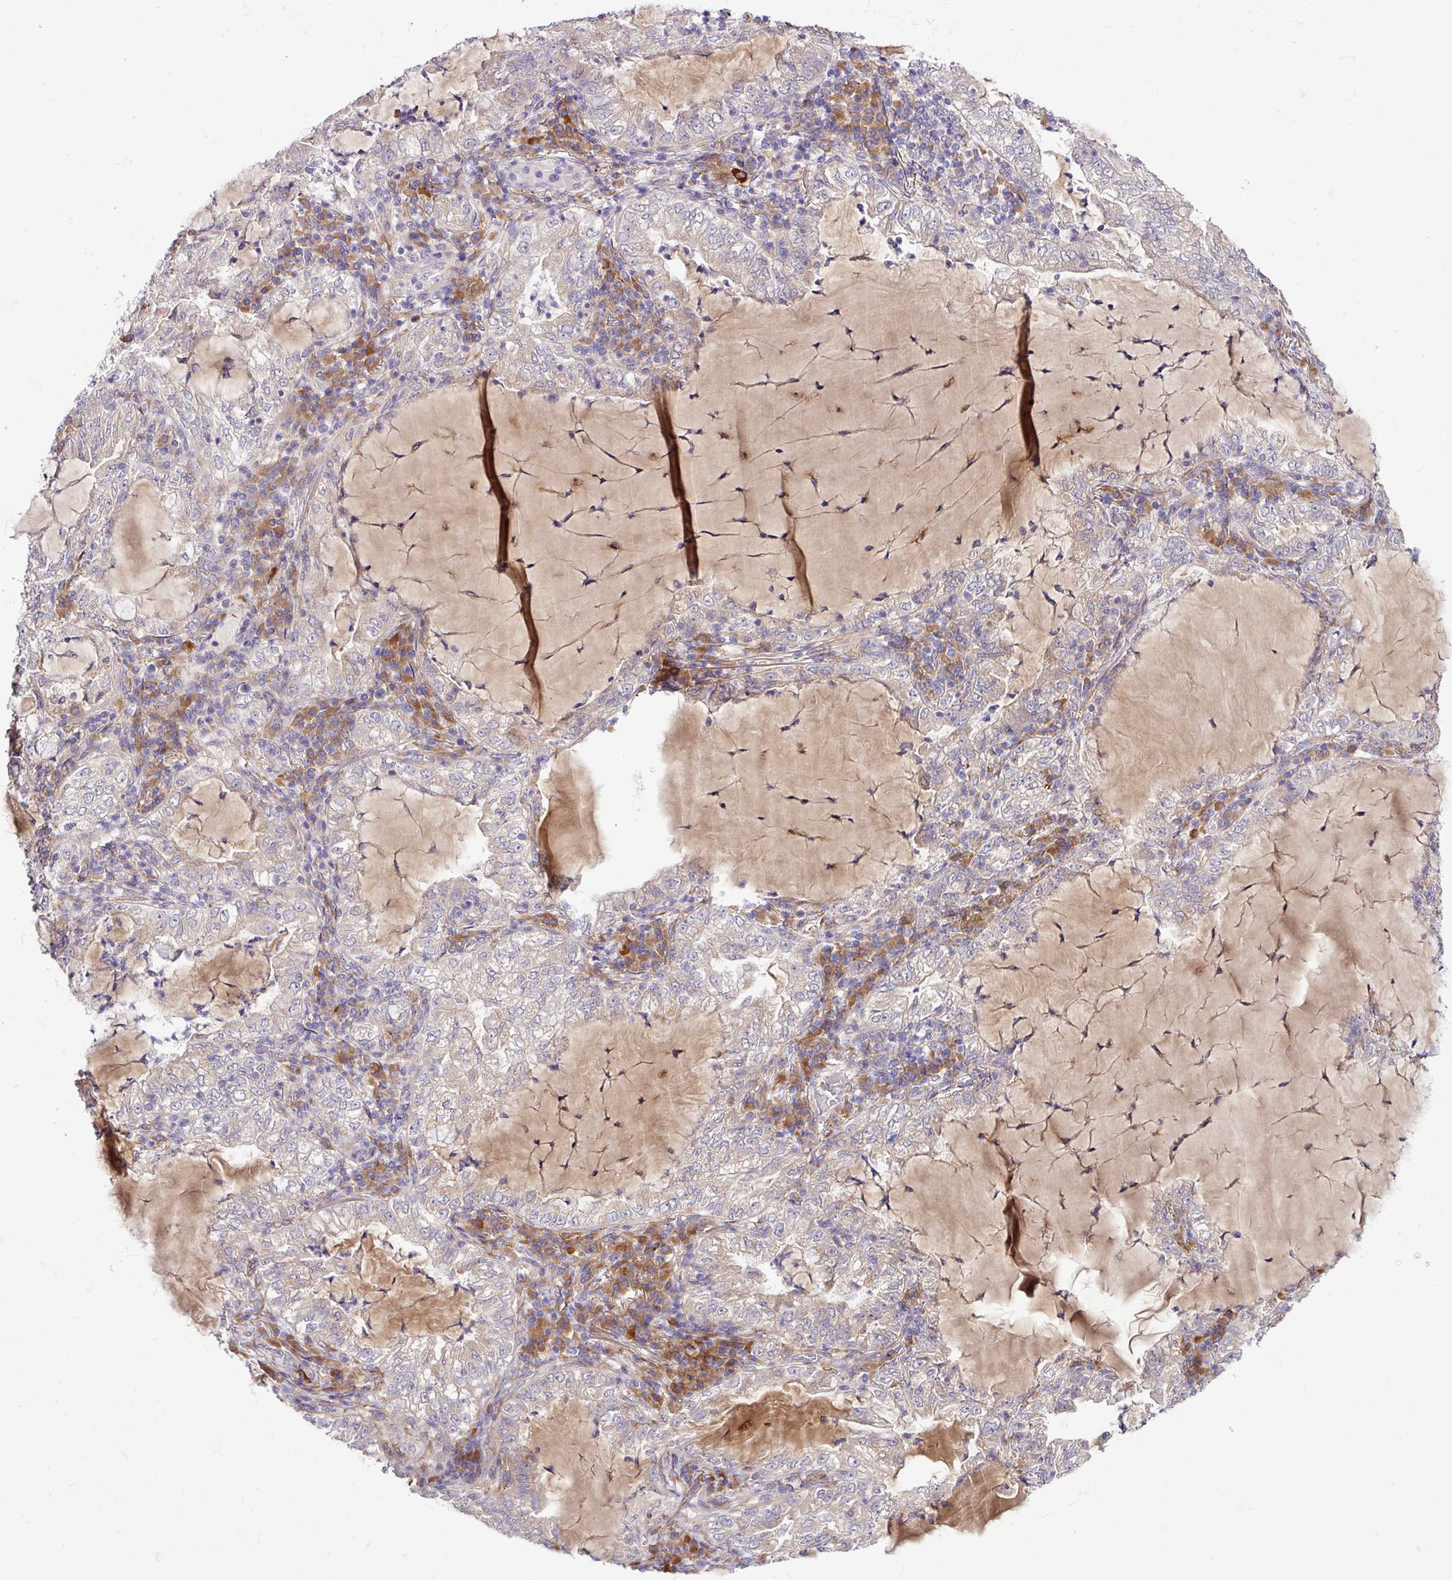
{"staining": {"intensity": "weak", "quantity": "25%-75%", "location": "cytoplasmic/membranous"}, "tissue": "lung cancer", "cell_type": "Tumor cells", "image_type": "cancer", "snomed": [{"axis": "morphology", "description": "Adenocarcinoma, NOS"}, {"axis": "topography", "description": "Lung"}], "caption": "Immunohistochemistry (IHC) staining of lung cancer (adenocarcinoma), which reveals low levels of weak cytoplasmic/membranous expression in approximately 25%-75% of tumor cells indicating weak cytoplasmic/membranous protein positivity. The staining was performed using DAB (3,3'-diaminobenzidine) (brown) for protein detection and nuclei were counterstained in hematoxylin (blue).", "gene": "TM2D2", "patient": {"sex": "female", "age": 73}}